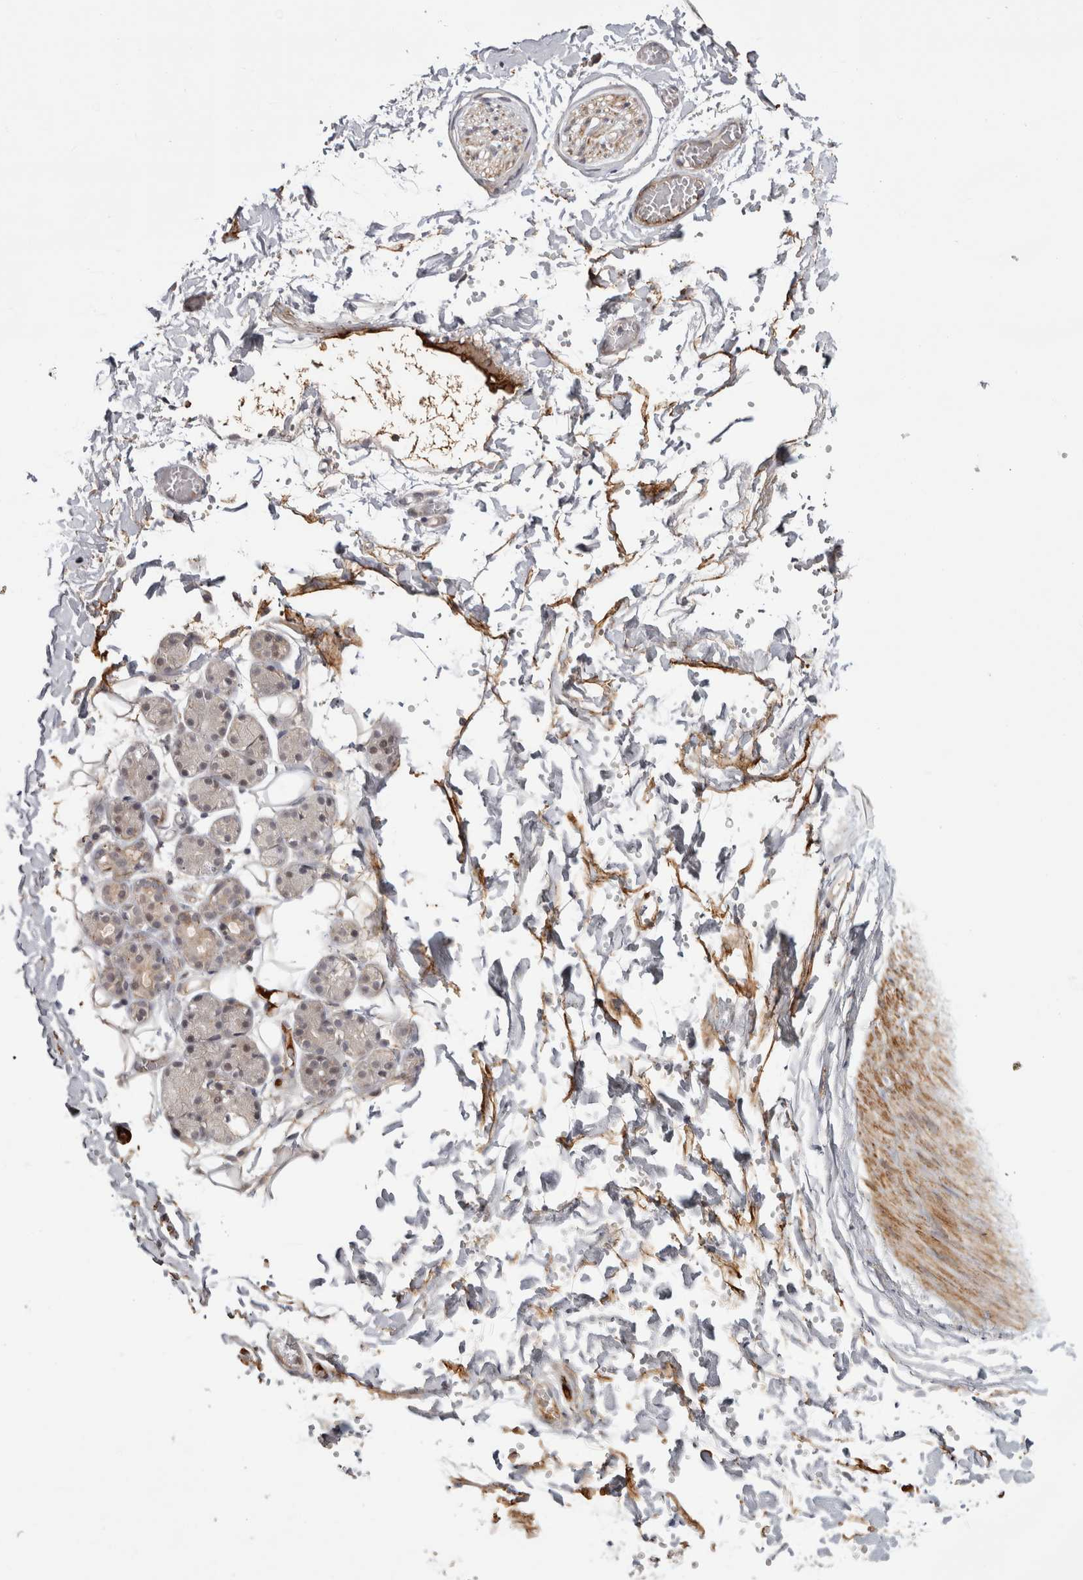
{"staining": {"intensity": "weak", "quantity": "<25%", "location": "cytoplasmic/membranous"}, "tissue": "salivary gland", "cell_type": "Glandular cells", "image_type": "normal", "snomed": [{"axis": "morphology", "description": "Normal tissue, NOS"}, {"axis": "topography", "description": "Salivary gland"}], "caption": "High power microscopy histopathology image of an IHC micrograph of benign salivary gland, revealing no significant expression in glandular cells.", "gene": "ZNF318", "patient": {"sex": "male", "age": 63}}